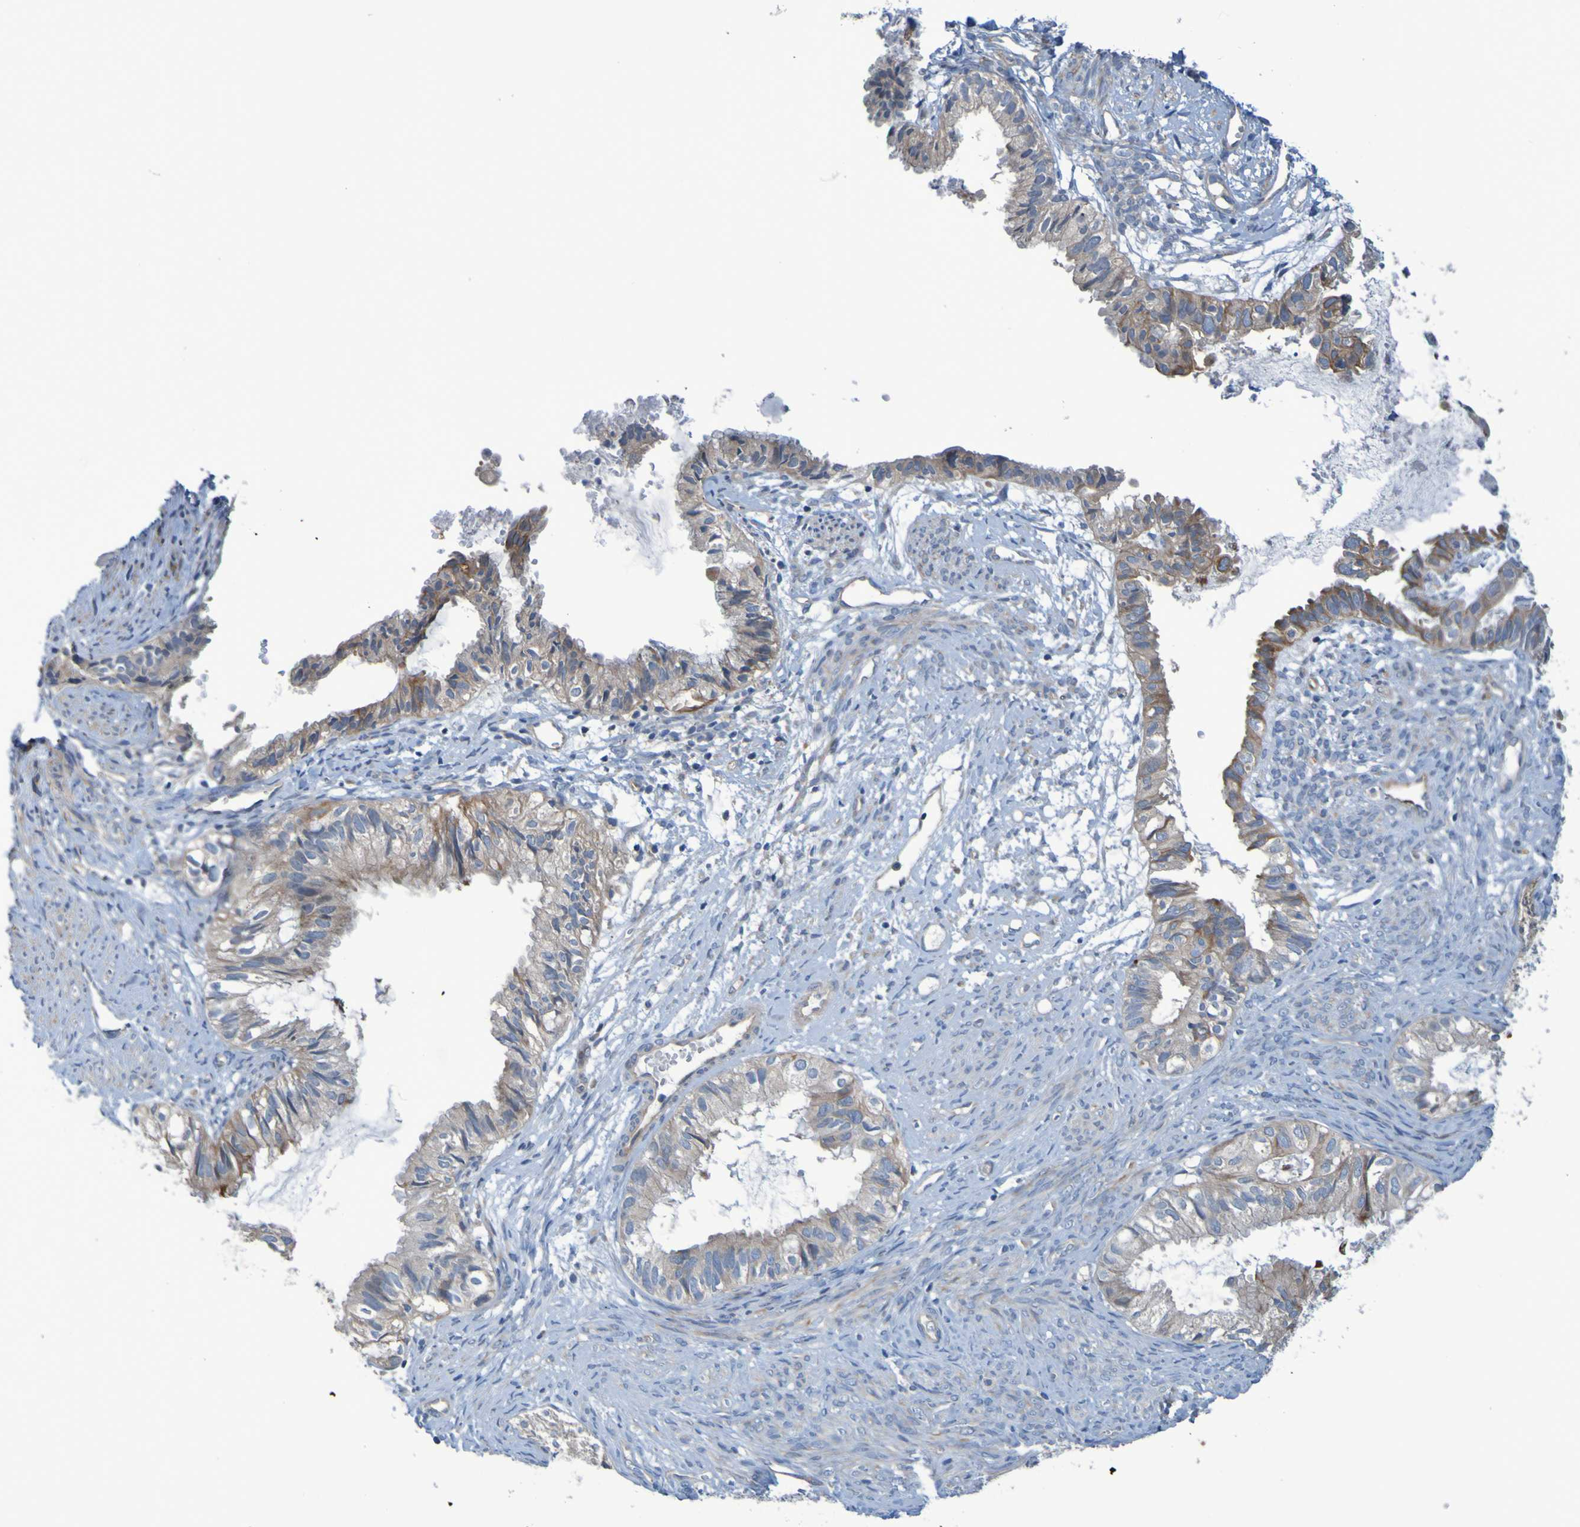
{"staining": {"intensity": "moderate", "quantity": ">75%", "location": "cytoplasmic/membranous"}, "tissue": "cervical cancer", "cell_type": "Tumor cells", "image_type": "cancer", "snomed": [{"axis": "morphology", "description": "Normal tissue, NOS"}, {"axis": "morphology", "description": "Adenocarcinoma, NOS"}, {"axis": "topography", "description": "Cervix"}, {"axis": "topography", "description": "Endometrium"}], "caption": "Protein staining demonstrates moderate cytoplasmic/membranous staining in approximately >75% of tumor cells in cervical cancer.", "gene": "NPRL3", "patient": {"sex": "female", "age": 86}}